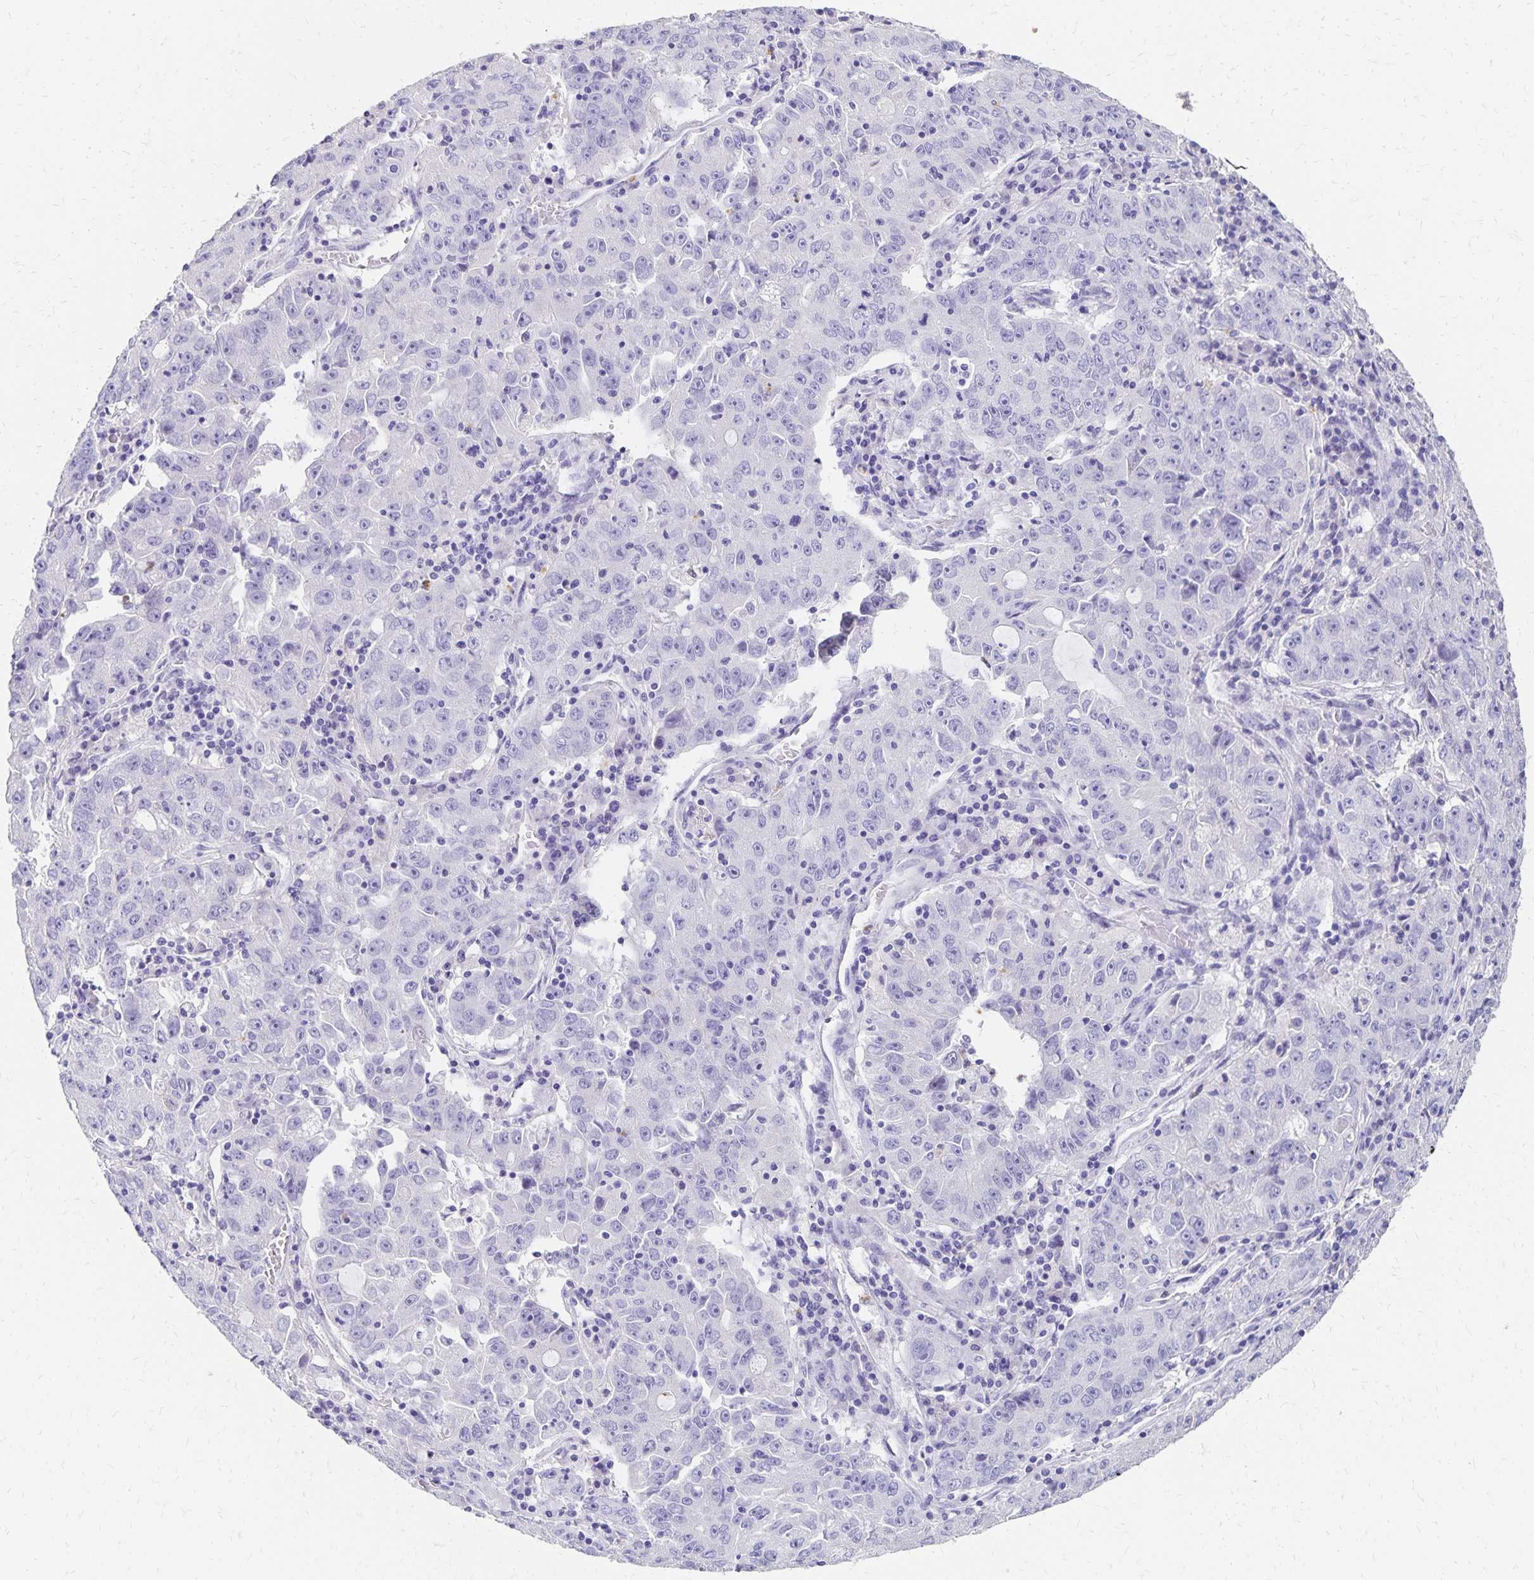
{"staining": {"intensity": "negative", "quantity": "none", "location": "none"}, "tissue": "lung cancer", "cell_type": "Tumor cells", "image_type": "cancer", "snomed": [{"axis": "morphology", "description": "Normal morphology"}, {"axis": "morphology", "description": "Adenocarcinoma, NOS"}, {"axis": "topography", "description": "Lymph node"}, {"axis": "topography", "description": "Lung"}], "caption": "This is a photomicrograph of immunohistochemistry (IHC) staining of lung adenocarcinoma, which shows no expression in tumor cells. (DAB immunohistochemistry, high magnification).", "gene": "DYNLT4", "patient": {"sex": "female", "age": 57}}